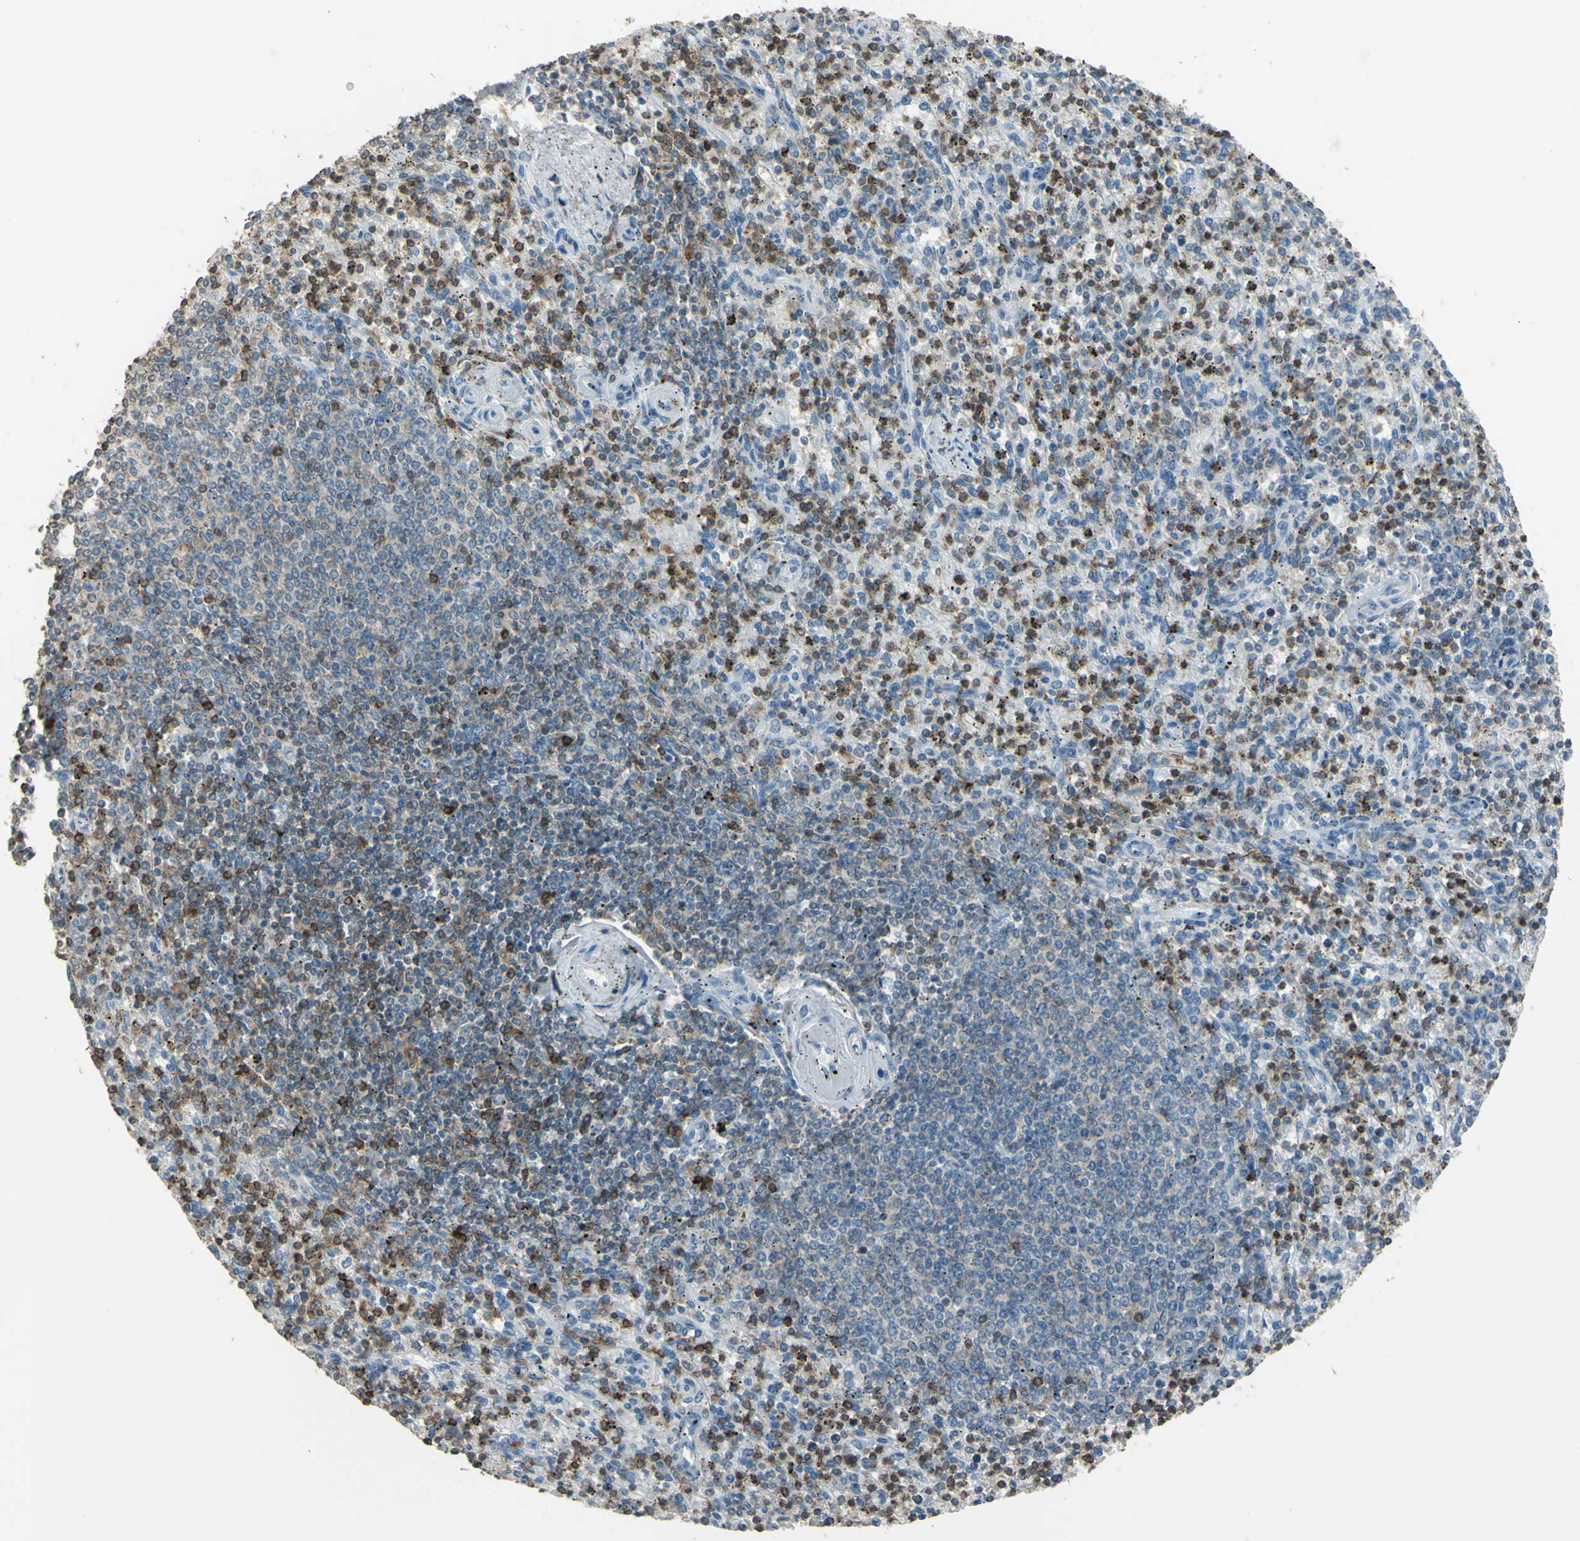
{"staining": {"intensity": "strong", "quantity": "25%-75%", "location": "cytoplasmic/membranous"}, "tissue": "spleen", "cell_type": "Cells in red pulp", "image_type": "normal", "snomed": [{"axis": "morphology", "description": "Normal tissue, NOS"}, {"axis": "topography", "description": "Spleen"}], "caption": "Human spleen stained for a protein (brown) reveals strong cytoplasmic/membranous positive positivity in about 25%-75% of cells in red pulp.", "gene": "PSTPIP1", "patient": {"sex": "male", "age": 72}}